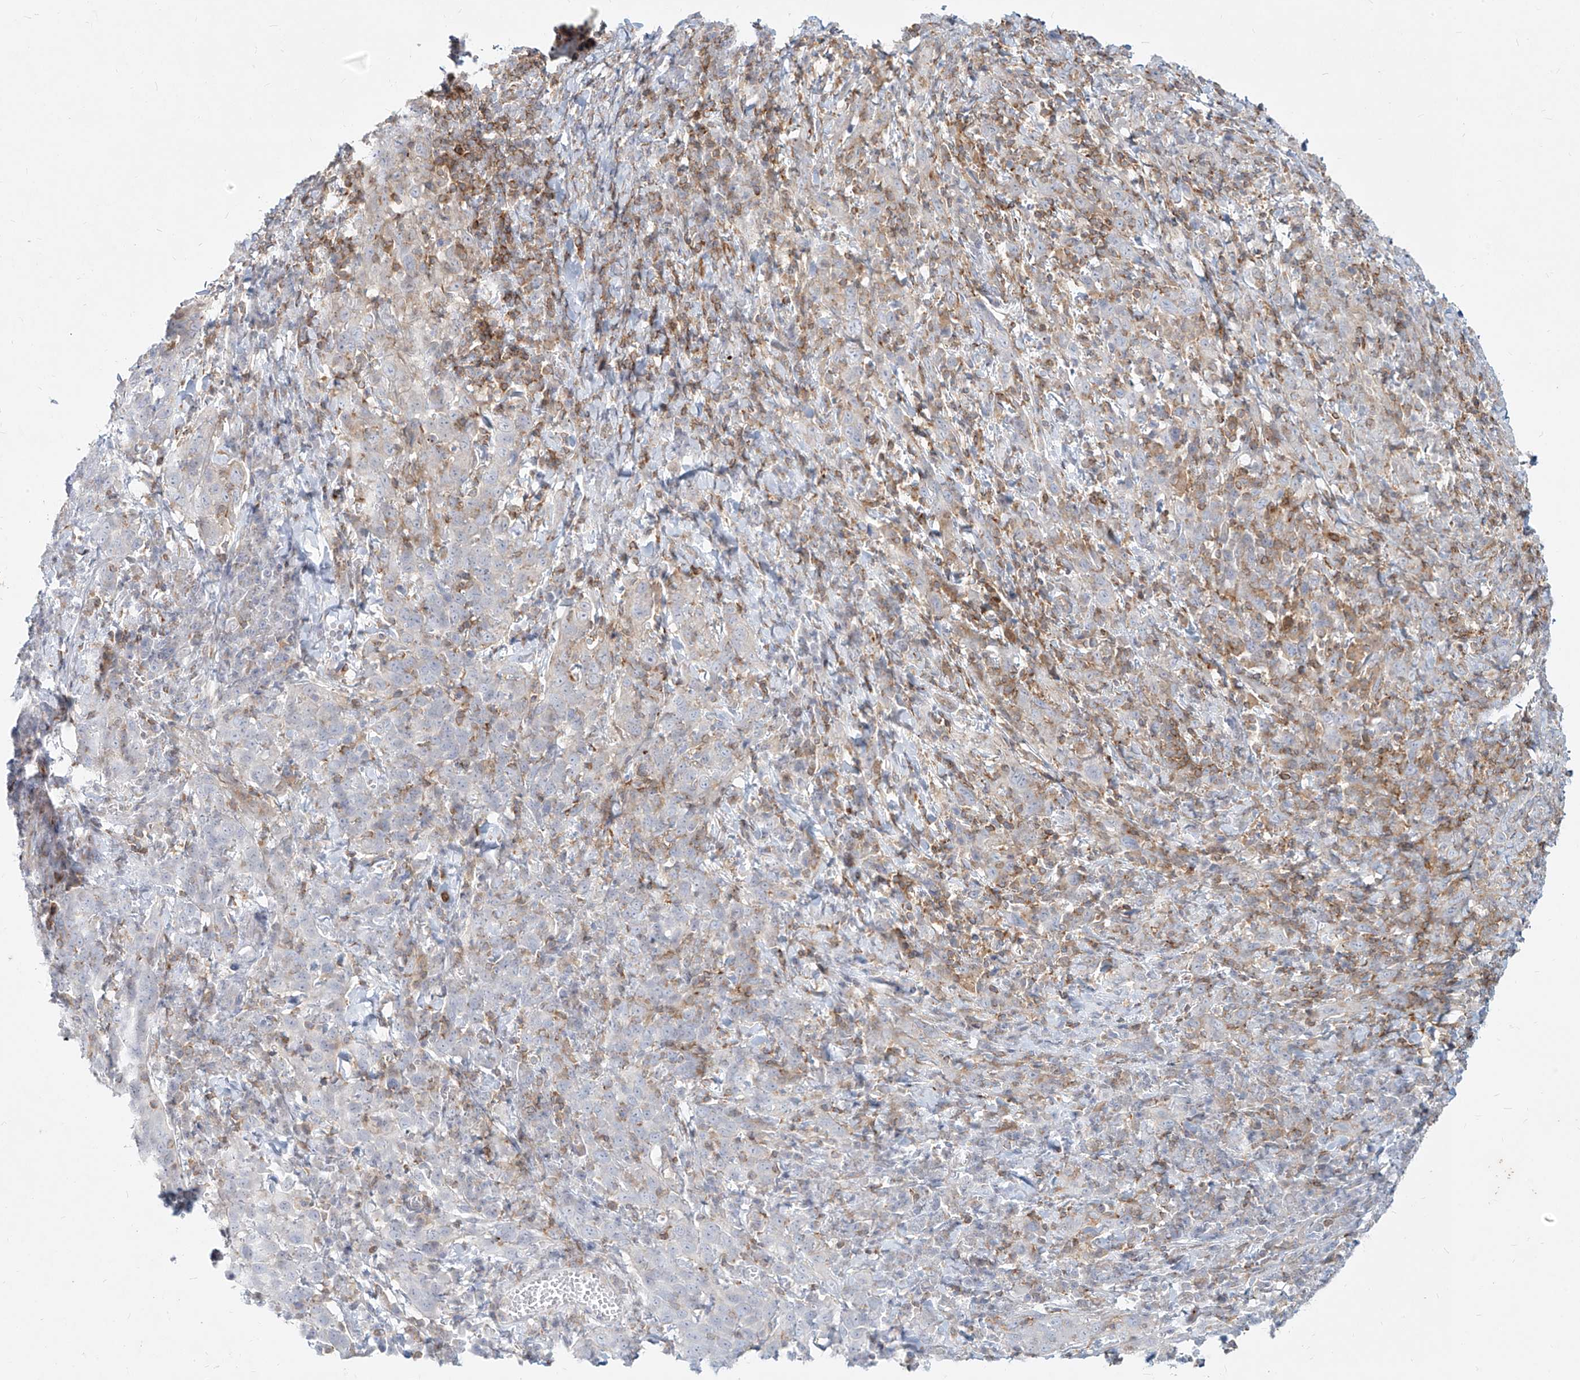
{"staining": {"intensity": "negative", "quantity": "none", "location": "none"}, "tissue": "cervical cancer", "cell_type": "Tumor cells", "image_type": "cancer", "snomed": [{"axis": "morphology", "description": "Squamous cell carcinoma, NOS"}, {"axis": "topography", "description": "Cervix"}], "caption": "Photomicrograph shows no significant protein expression in tumor cells of cervical squamous cell carcinoma.", "gene": "SLC2A12", "patient": {"sex": "female", "age": 46}}